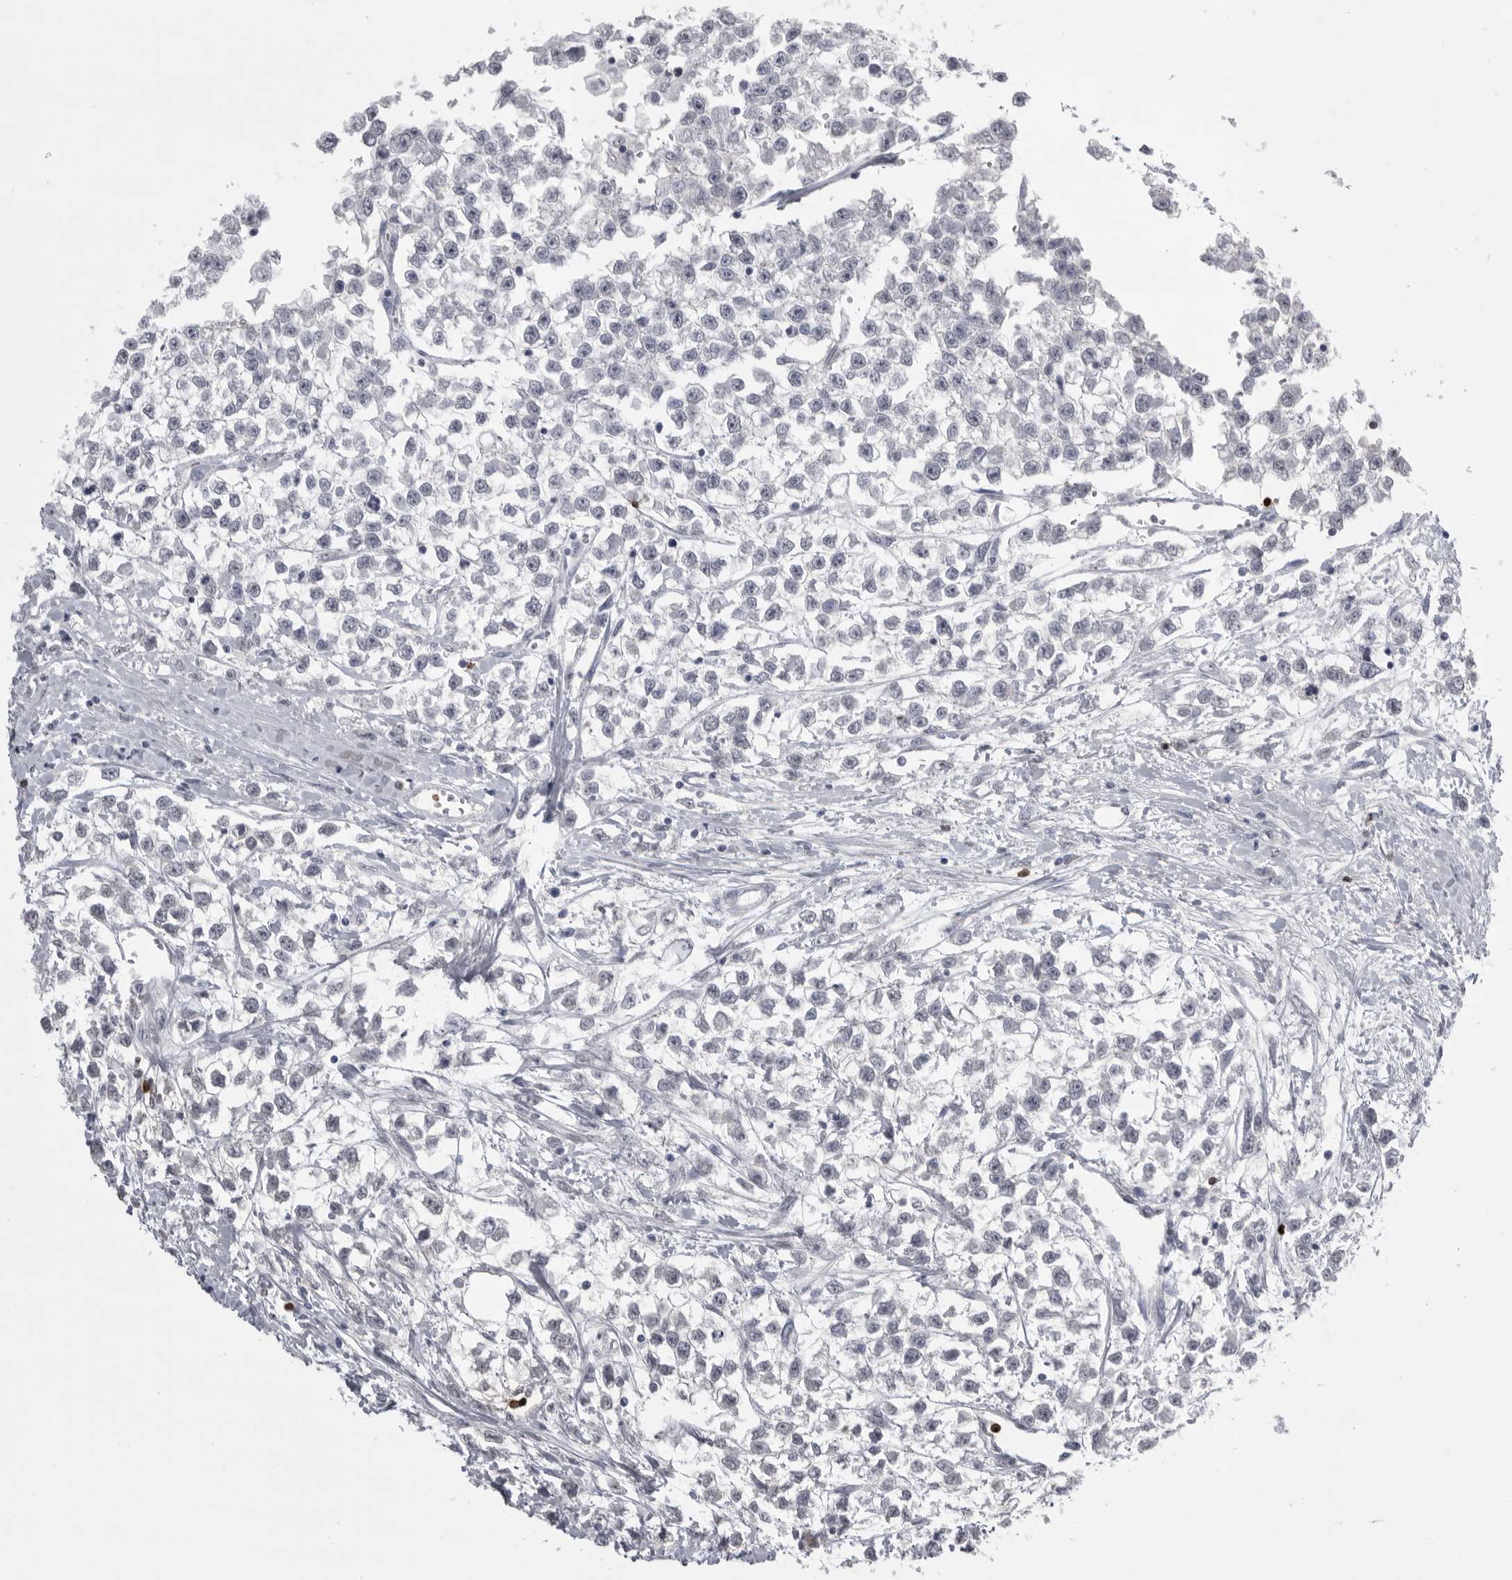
{"staining": {"intensity": "negative", "quantity": "none", "location": "none"}, "tissue": "testis cancer", "cell_type": "Tumor cells", "image_type": "cancer", "snomed": [{"axis": "morphology", "description": "Seminoma, NOS"}, {"axis": "morphology", "description": "Carcinoma, Embryonal, NOS"}, {"axis": "topography", "description": "Testis"}], "caption": "Protein analysis of testis cancer exhibits no significant positivity in tumor cells.", "gene": "GNLY", "patient": {"sex": "male", "age": 51}}